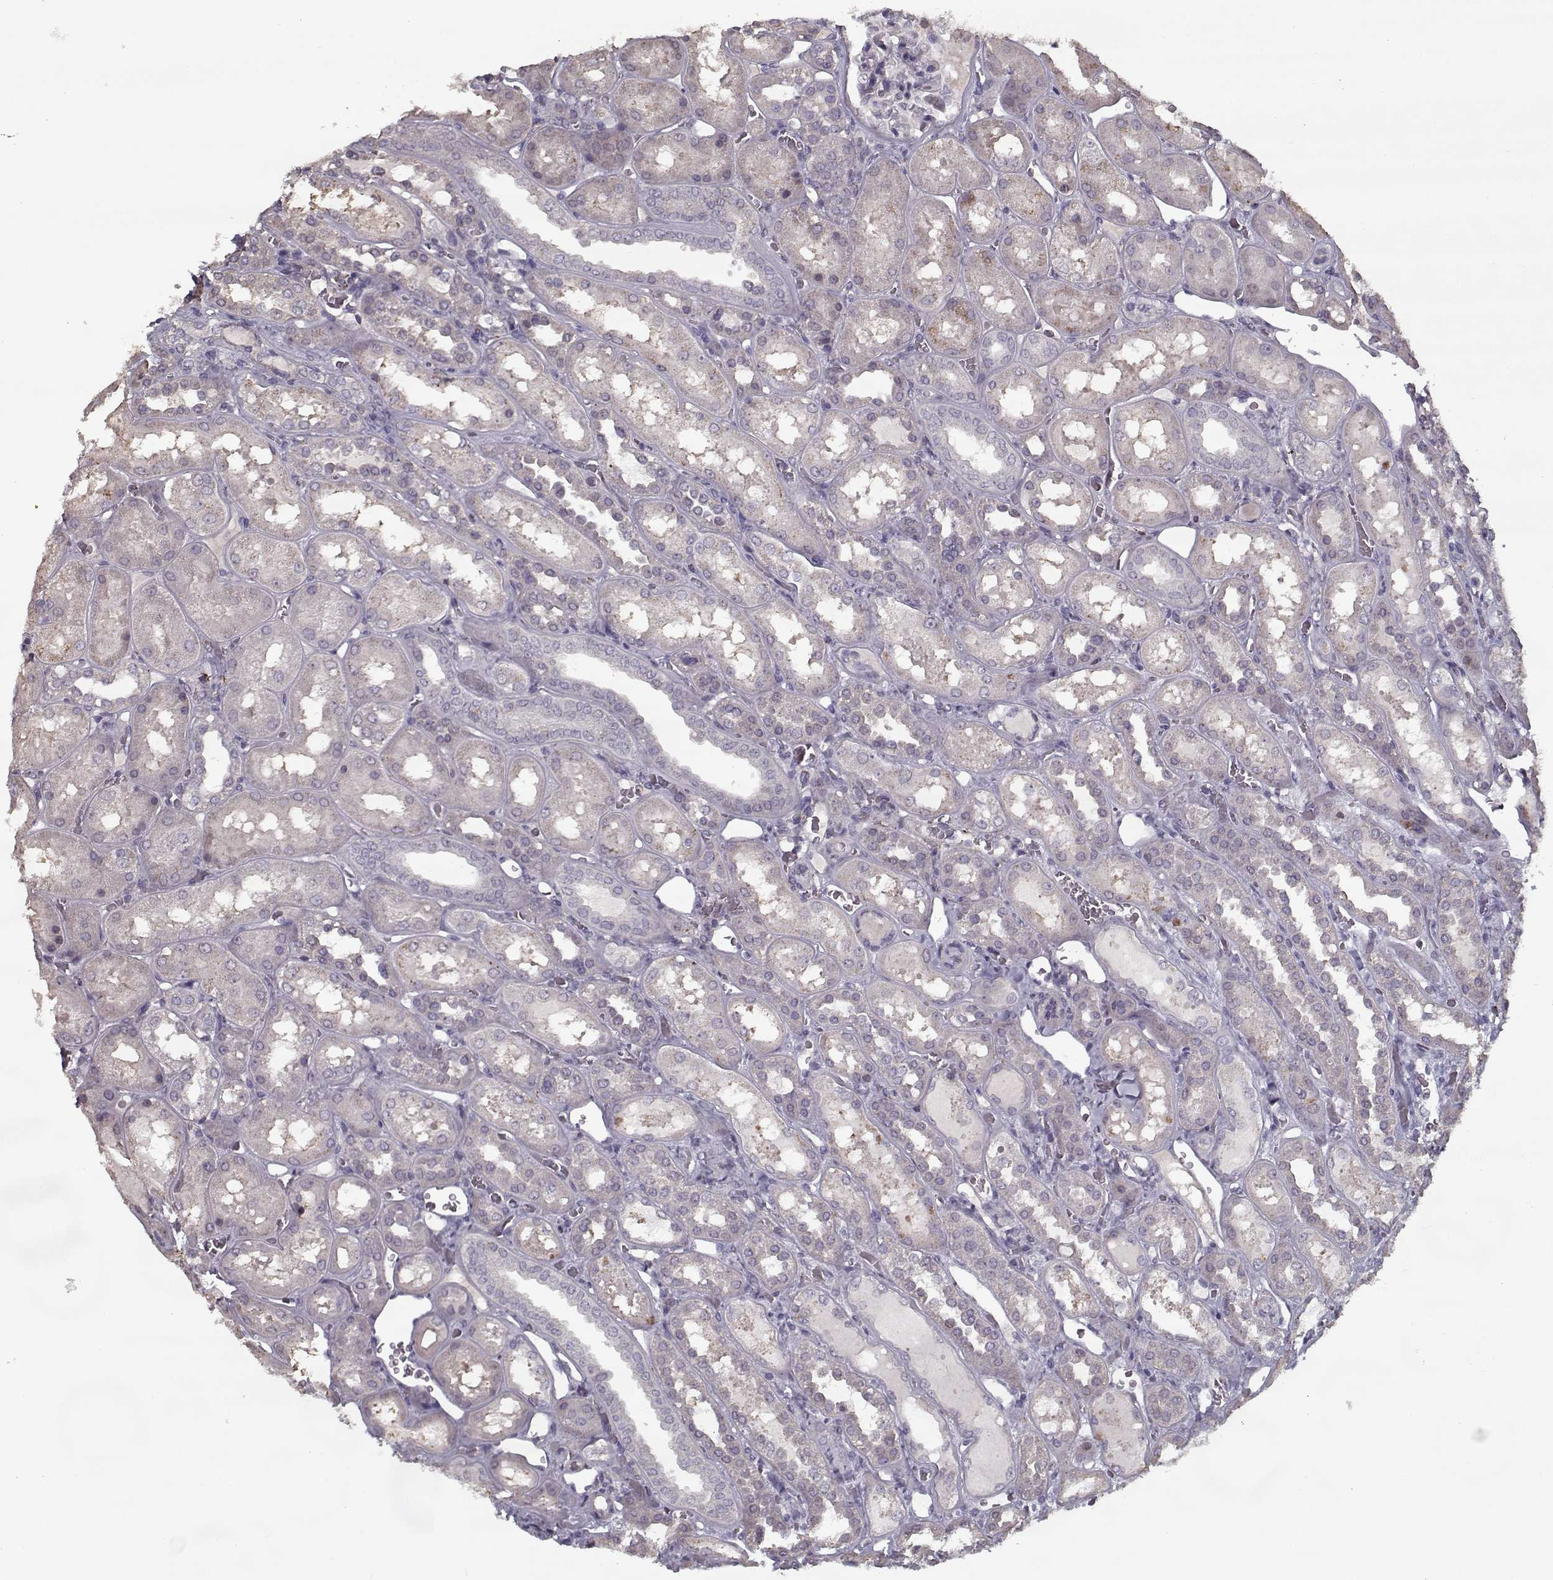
{"staining": {"intensity": "weak", "quantity": "<25%", "location": "cytoplasmic/membranous"}, "tissue": "kidney", "cell_type": "Cells in glomeruli", "image_type": "normal", "snomed": [{"axis": "morphology", "description": "Normal tissue, NOS"}, {"axis": "topography", "description": "Kidney"}], "caption": "Immunohistochemistry of benign human kidney shows no expression in cells in glomeruli.", "gene": "LAMA2", "patient": {"sex": "male", "age": 73}}